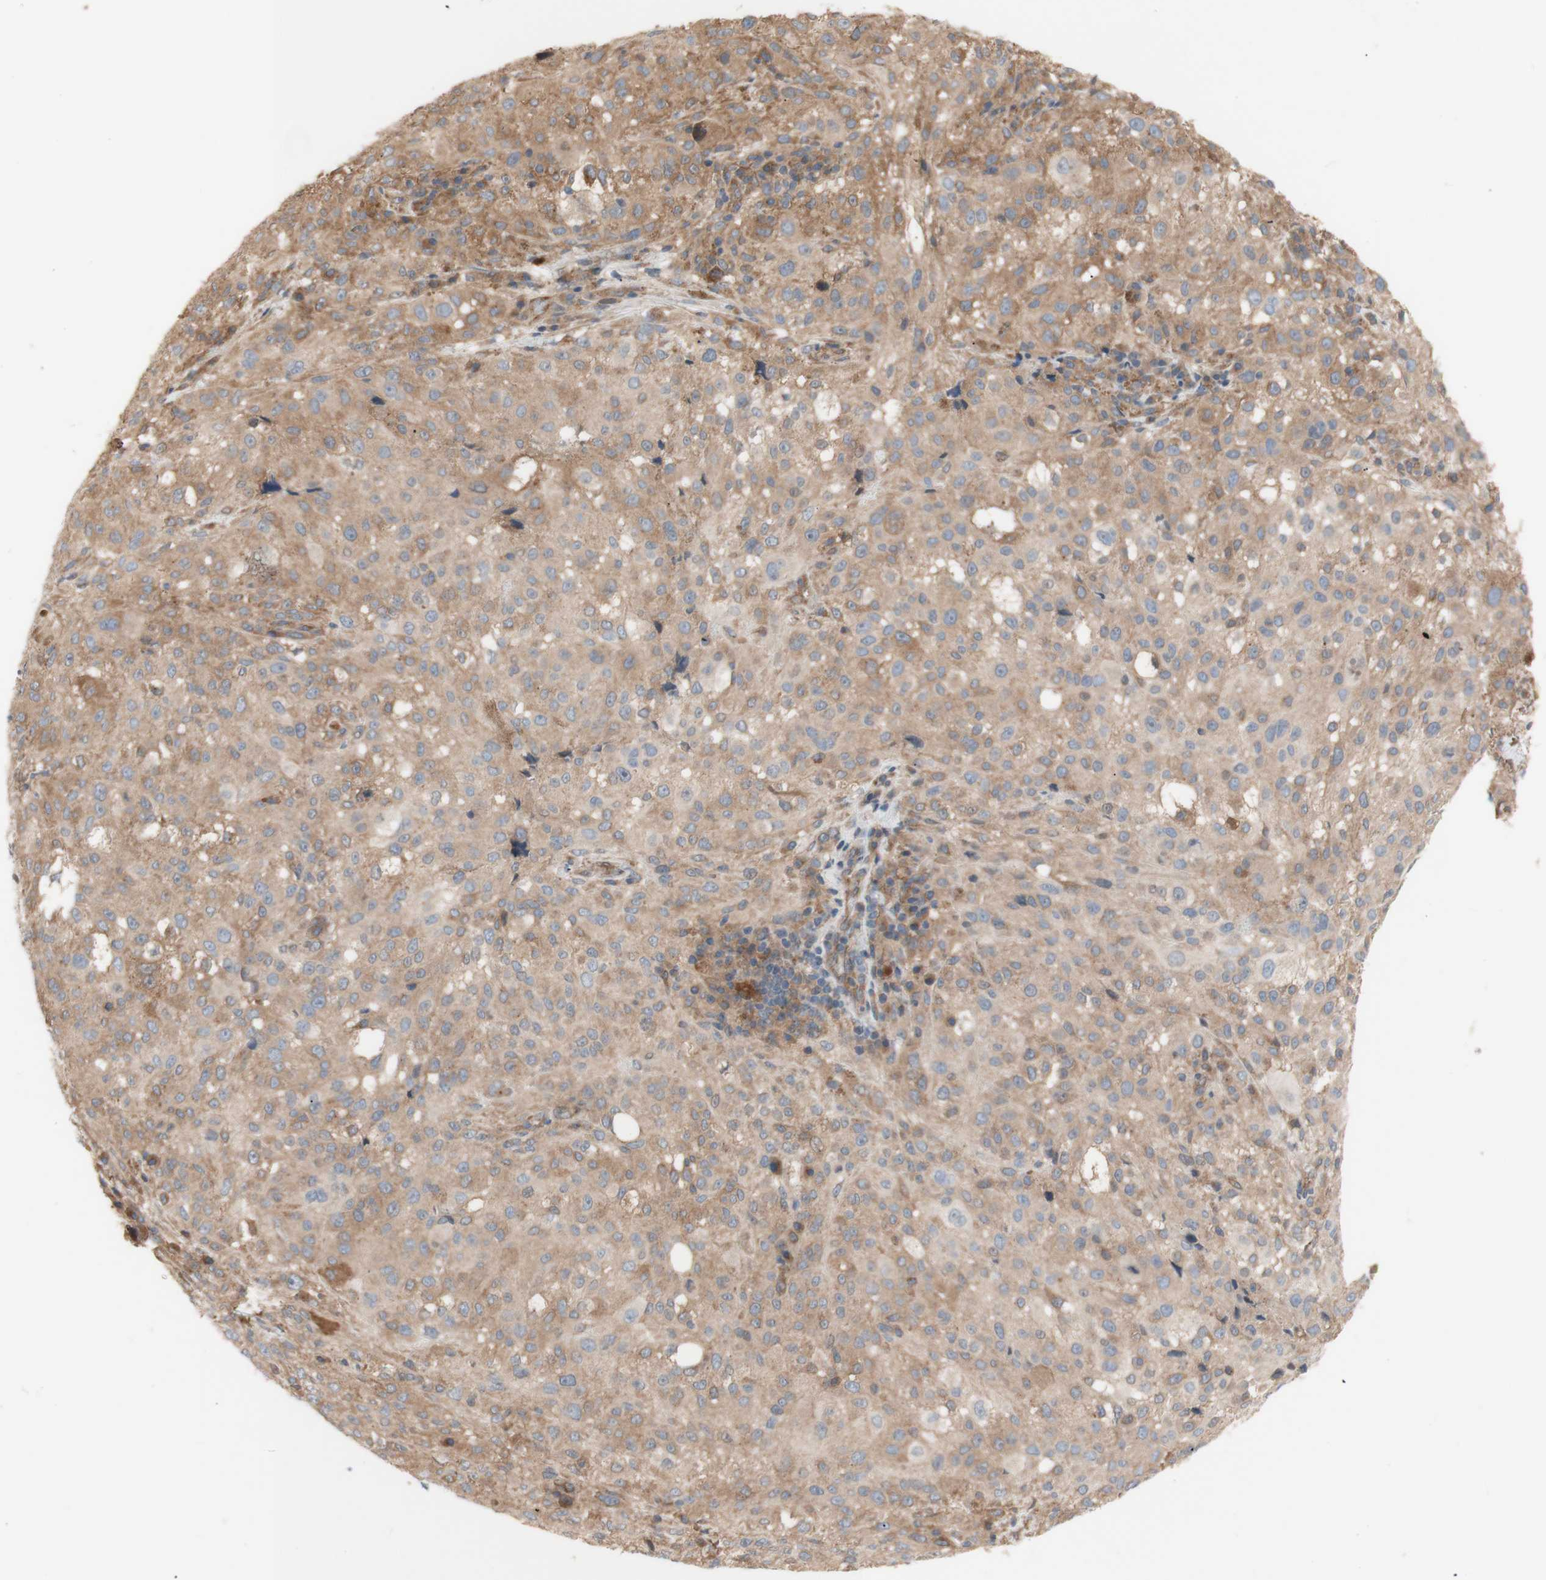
{"staining": {"intensity": "moderate", "quantity": ">75%", "location": "cytoplasmic/membranous"}, "tissue": "melanoma", "cell_type": "Tumor cells", "image_type": "cancer", "snomed": [{"axis": "morphology", "description": "Necrosis, NOS"}, {"axis": "morphology", "description": "Malignant melanoma, NOS"}, {"axis": "topography", "description": "Skin"}], "caption": "A histopathology image of malignant melanoma stained for a protein demonstrates moderate cytoplasmic/membranous brown staining in tumor cells.", "gene": "DYNLRB1", "patient": {"sex": "female", "age": 87}}